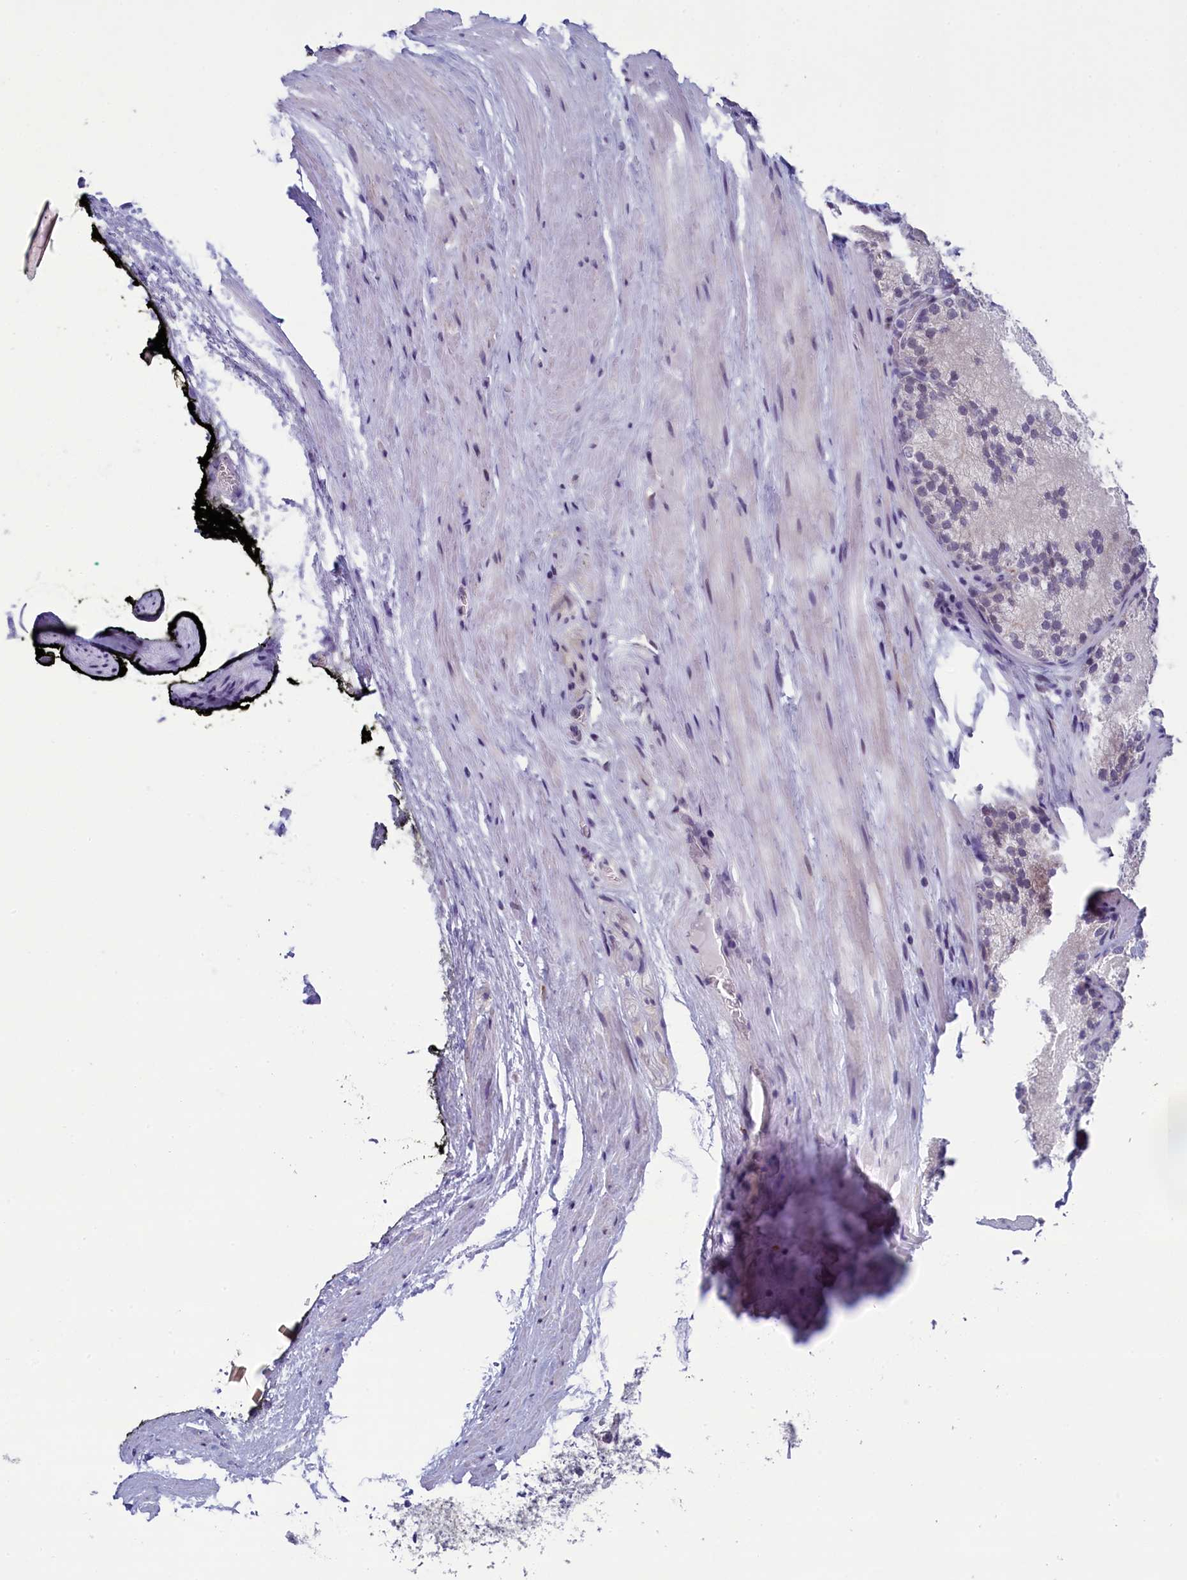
{"staining": {"intensity": "negative", "quantity": "none", "location": "none"}, "tissue": "prostate cancer", "cell_type": "Tumor cells", "image_type": "cancer", "snomed": [{"axis": "morphology", "description": "Adenocarcinoma, Low grade"}, {"axis": "topography", "description": "Prostate"}], "caption": "DAB immunohistochemical staining of human prostate cancer (low-grade adenocarcinoma) demonstrates no significant staining in tumor cells. (Immunohistochemistry, brightfield microscopy, high magnification).", "gene": "CNEP1R1", "patient": {"sex": "male", "age": 74}}